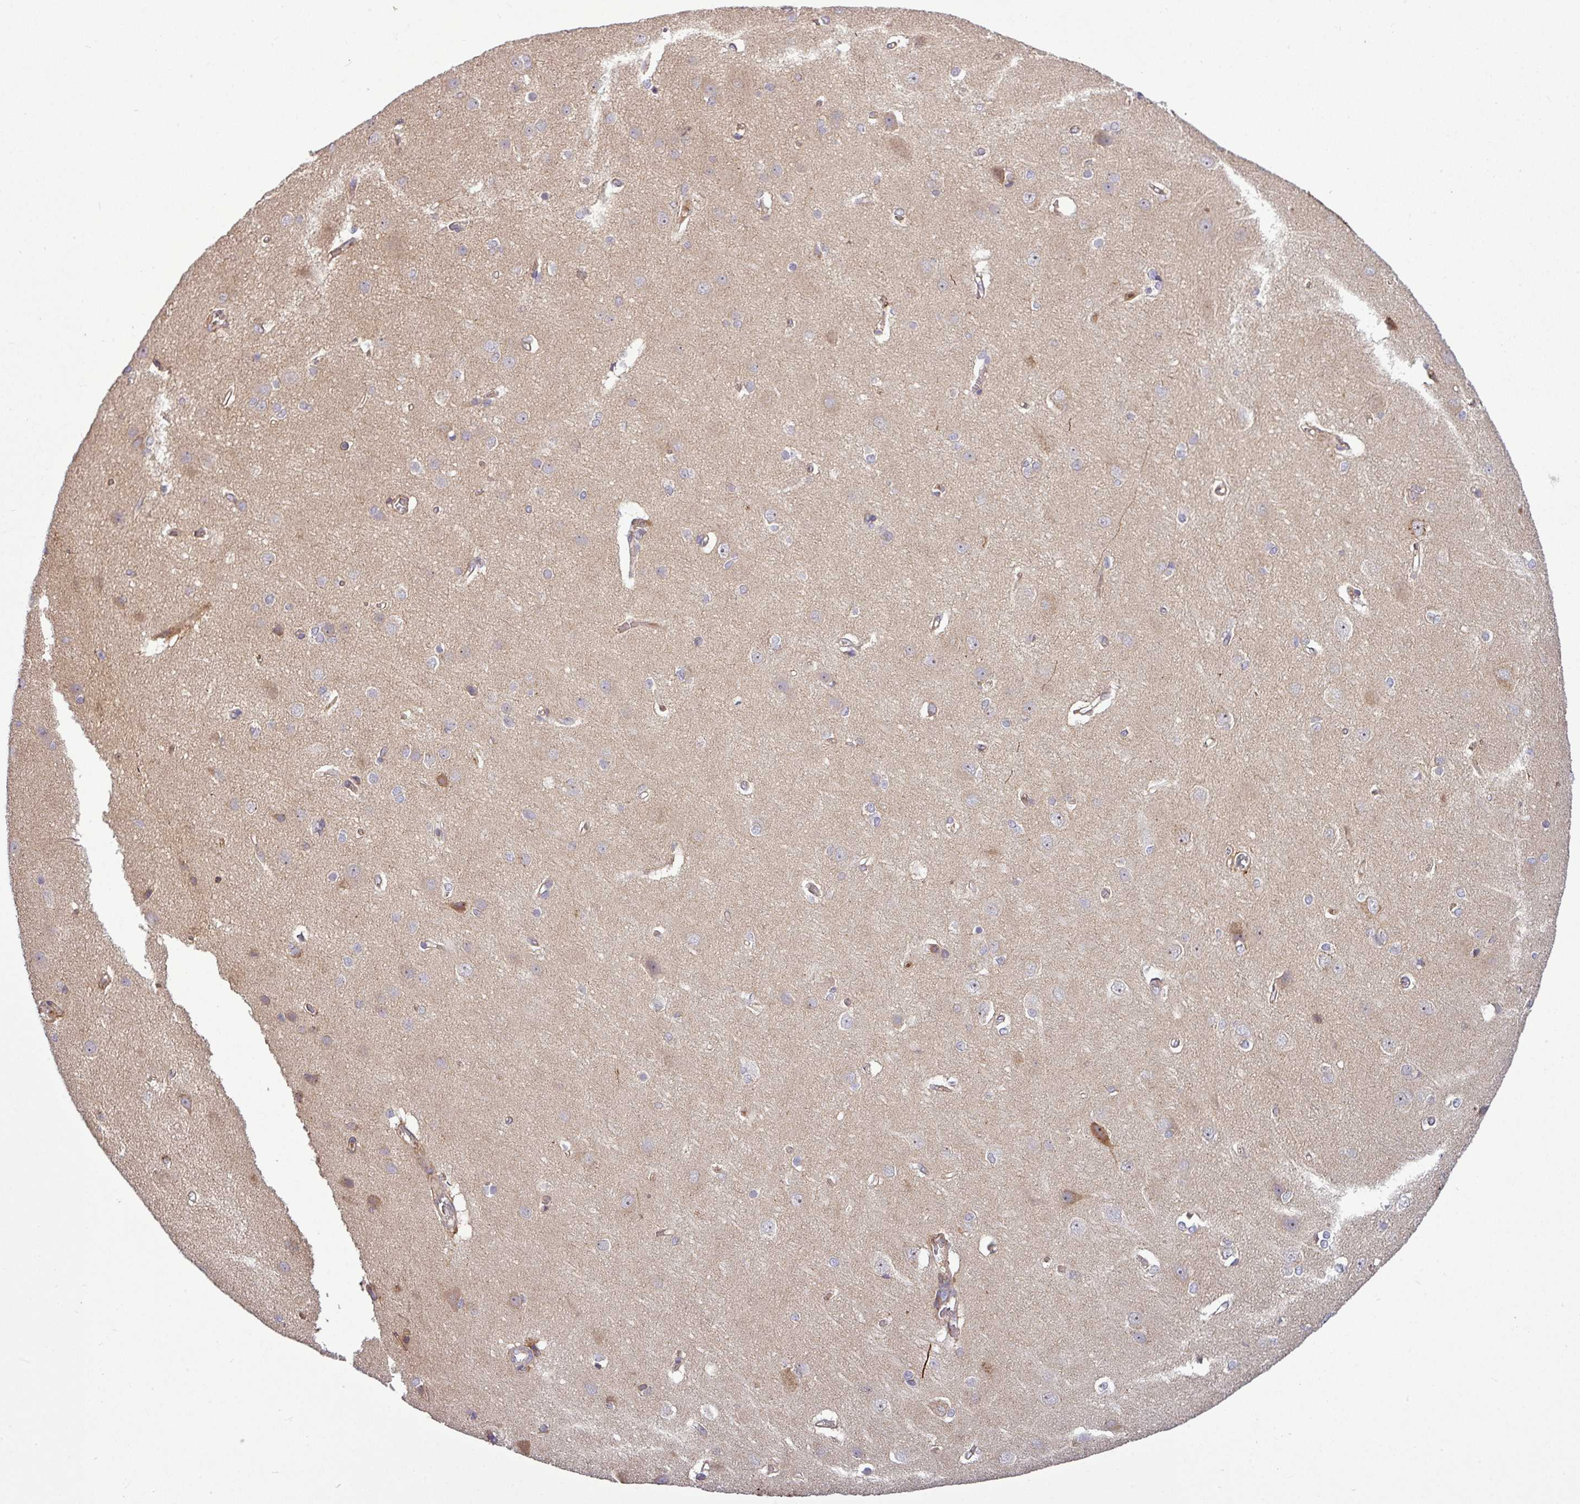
{"staining": {"intensity": "weak", "quantity": "25%-75%", "location": "cytoplasmic/membranous"}, "tissue": "cerebral cortex", "cell_type": "Endothelial cells", "image_type": "normal", "snomed": [{"axis": "morphology", "description": "Normal tissue, NOS"}, {"axis": "topography", "description": "Cerebral cortex"}], "caption": "Cerebral cortex stained for a protein (brown) displays weak cytoplasmic/membranous positive positivity in approximately 25%-75% of endothelial cells.", "gene": "PAPLN", "patient": {"sex": "male", "age": 37}}